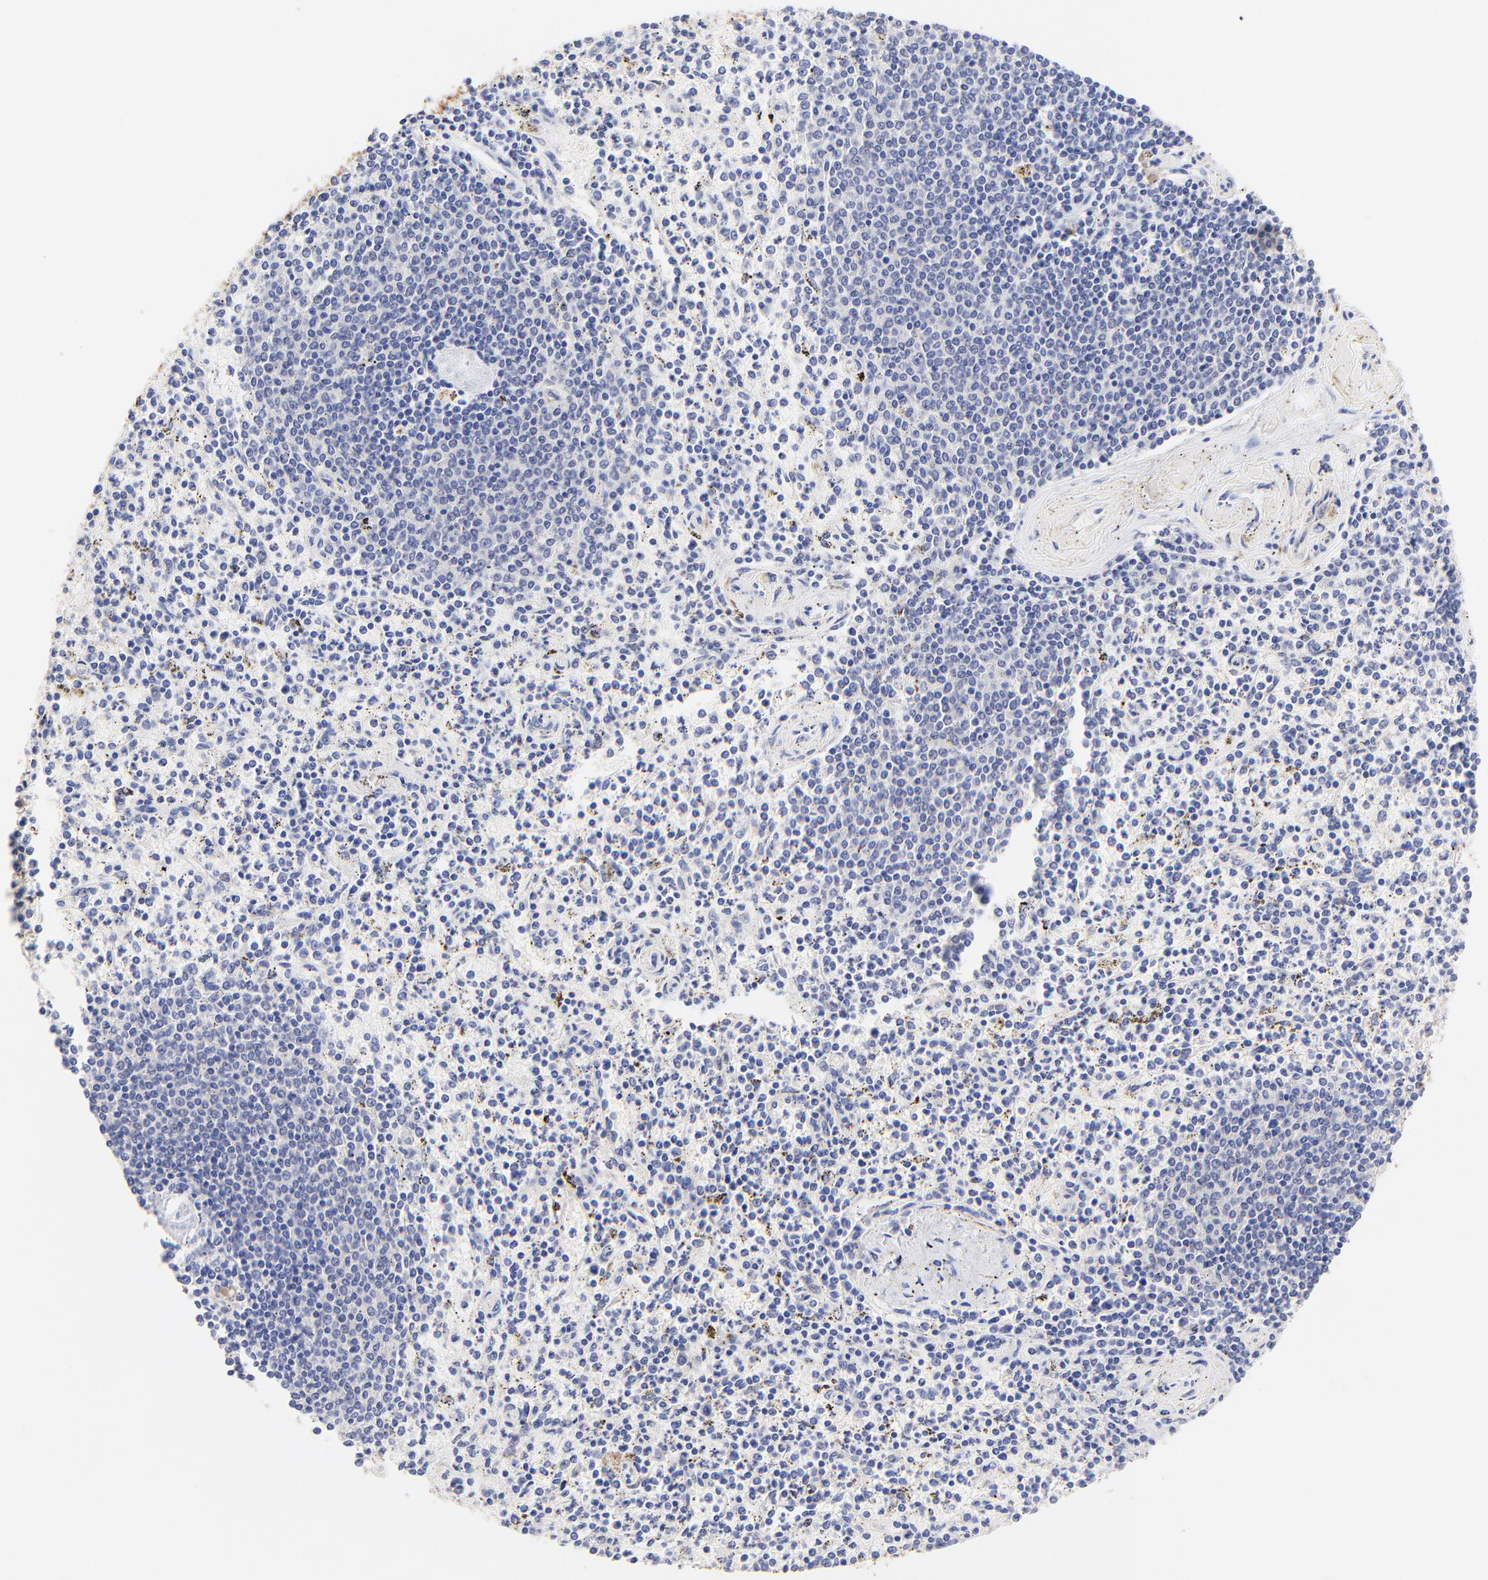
{"staining": {"intensity": "negative", "quantity": "none", "location": "none"}, "tissue": "spleen", "cell_type": "Cells in red pulp", "image_type": "normal", "snomed": [{"axis": "morphology", "description": "Normal tissue, NOS"}, {"axis": "topography", "description": "Spleen"}], "caption": "The image shows no staining of cells in red pulp in unremarkable spleen.", "gene": "RAB3A", "patient": {"sex": "male", "age": 72}}